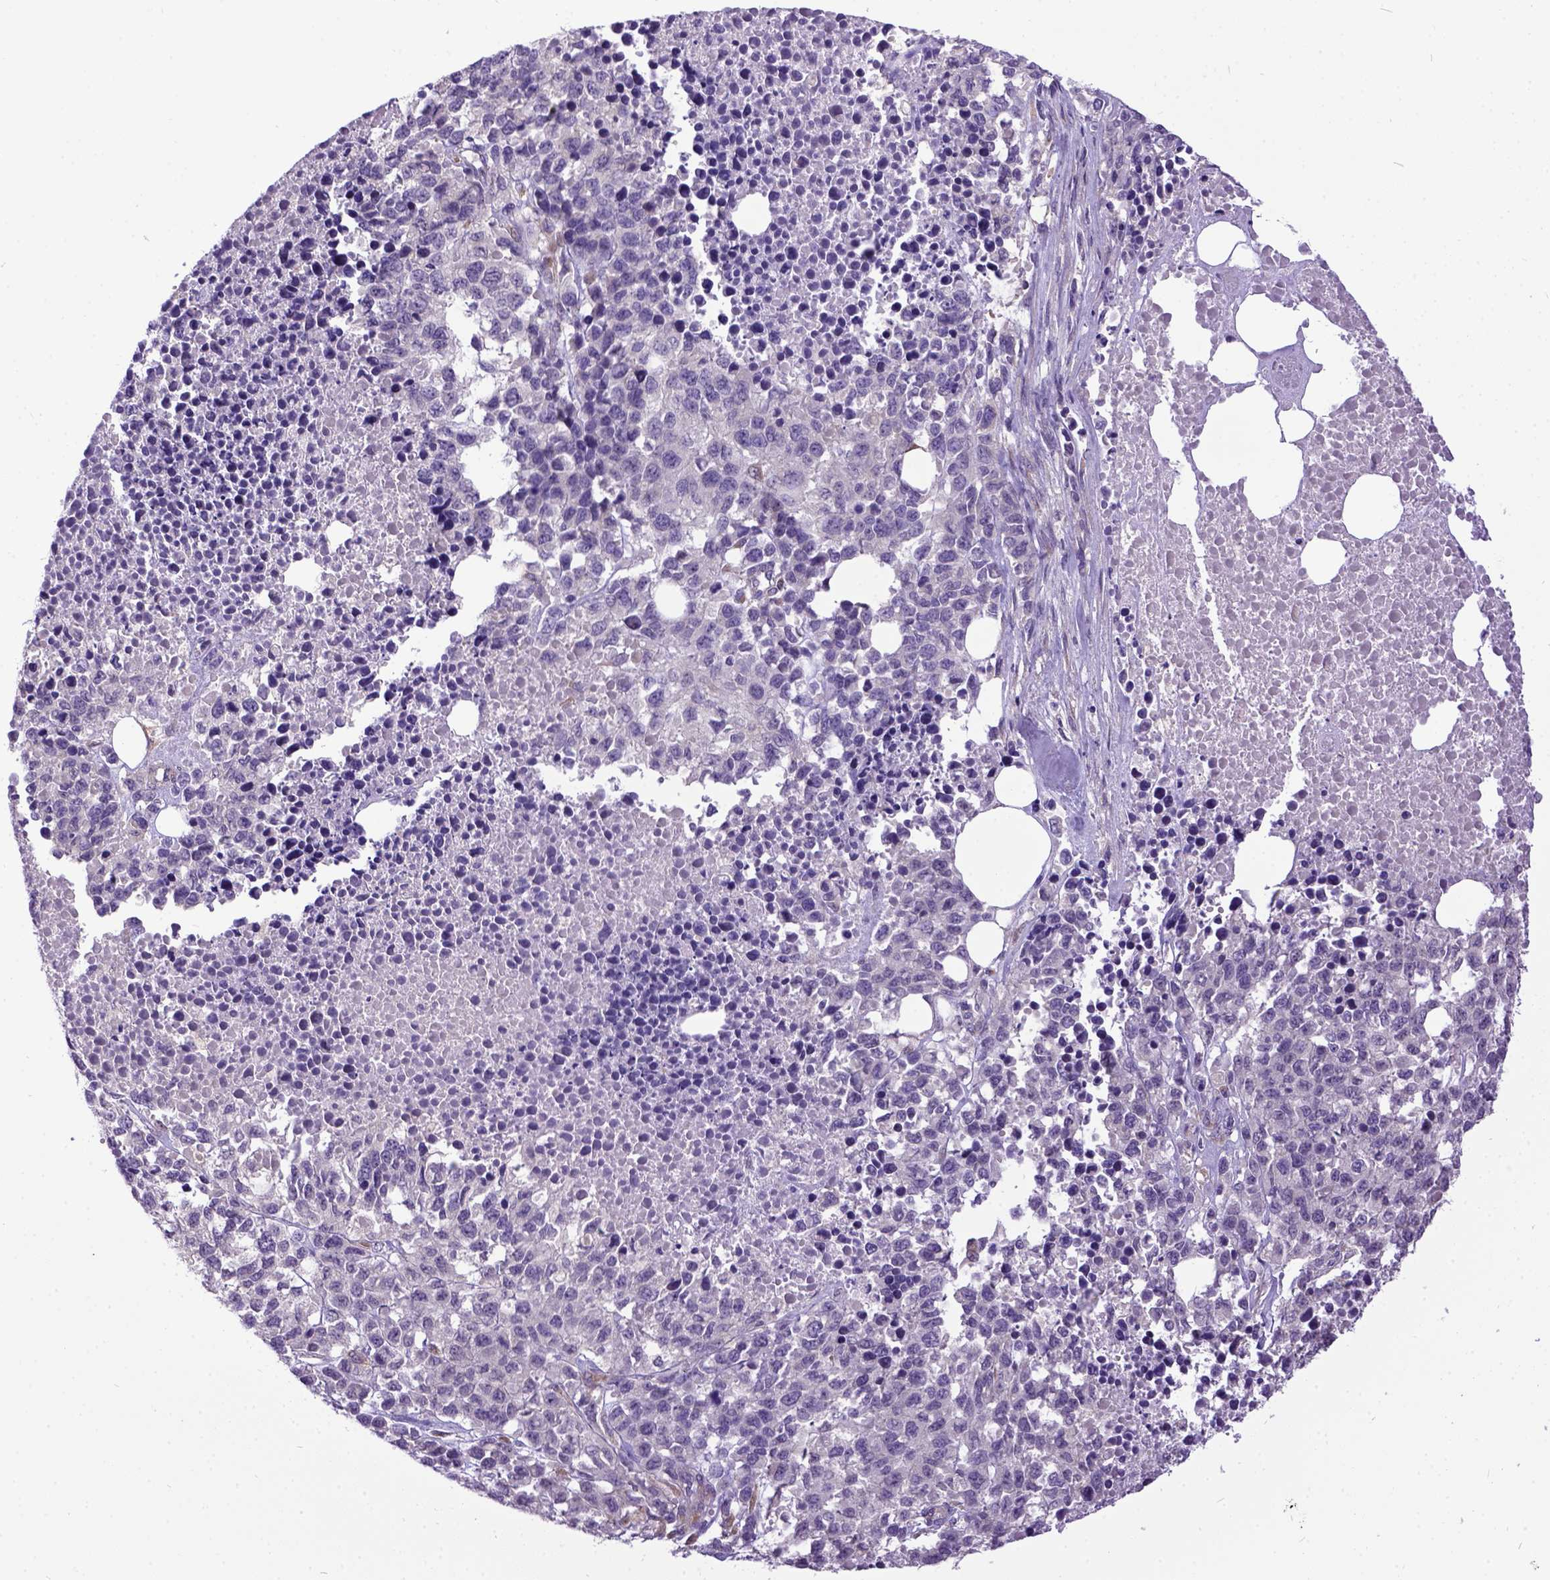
{"staining": {"intensity": "negative", "quantity": "none", "location": "none"}, "tissue": "melanoma", "cell_type": "Tumor cells", "image_type": "cancer", "snomed": [{"axis": "morphology", "description": "Malignant melanoma, Metastatic site"}, {"axis": "topography", "description": "Skin"}], "caption": "This is an IHC micrograph of malignant melanoma (metastatic site). There is no expression in tumor cells.", "gene": "NEK5", "patient": {"sex": "male", "age": 84}}